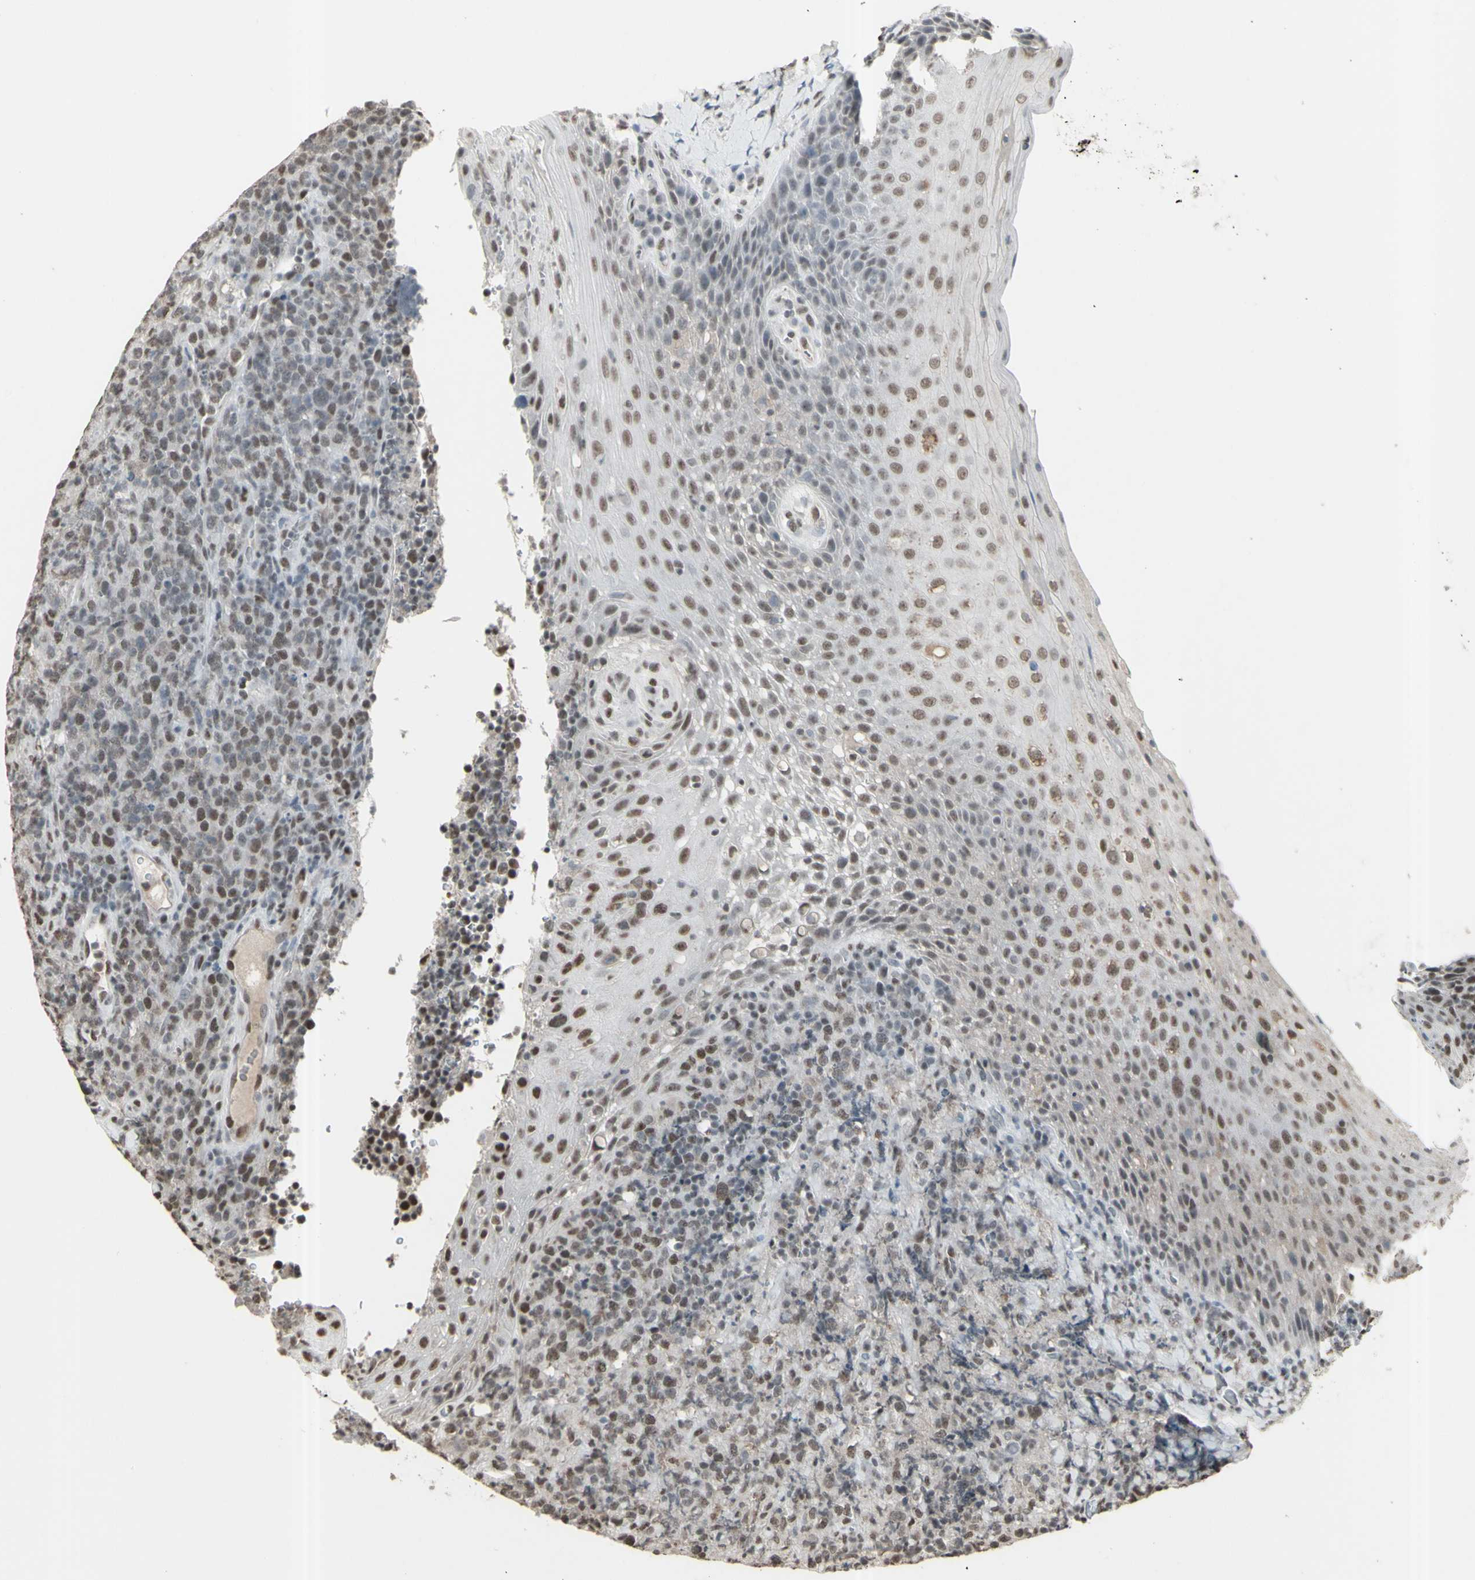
{"staining": {"intensity": "moderate", "quantity": "25%-75%", "location": "nuclear"}, "tissue": "lymphoma", "cell_type": "Tumor cells", "image_type": "cancer", "snomed": [{"axis": "morphology", "description": "Malignant lymphoma, non-Hodgkin's type, High grade"}, {"axis": "topography", "description": "Tonsil"}], "caption": "IHC (DAB (3,3'-diaminobenzidine)) staining of human high-grade malignant lymphoma, non-Hodgkin's type demonstrates moderate nuclear protein positivity in about 25%-75% of tumor cells.", "gene": "TRIM28", "patient": {"sex": "female", "age": 36}}